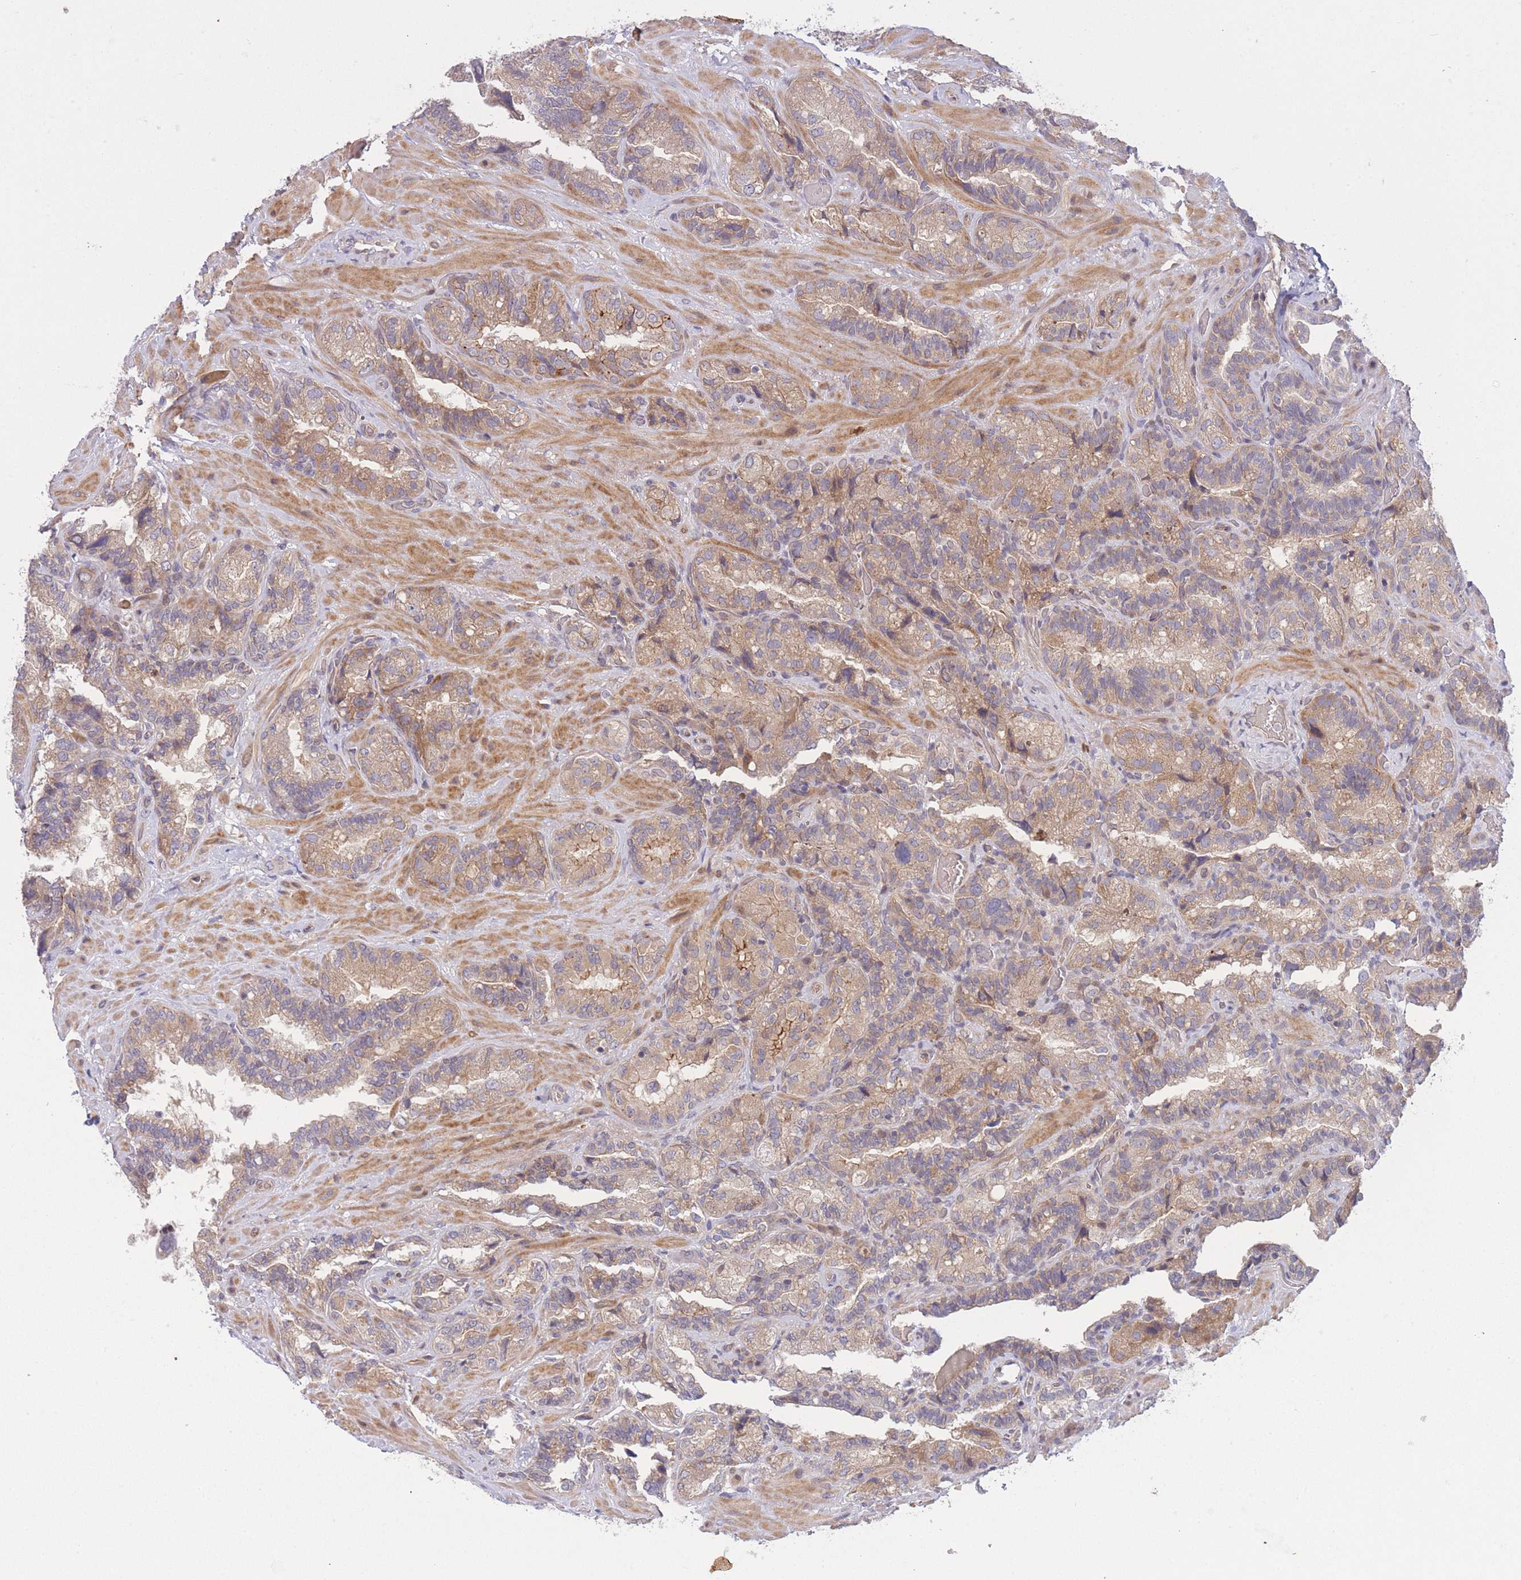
{"staining": {"intensity": "moderate", "quantity": ">75%", "location": "cytoplasmic/membranous,nuclear"}, "tissue": "seminal vesicle", "cell_type": "Glandular cells", "image_type": "normal", "snomed": [{"axis": "morphology", "description": "Normal tissue, NOS"}, {"axis": "topography", "description": "Prostate and seminal vesicle, NOS"}, {"axis": "topography", "description": "Prostate"}, {"axis": "topography", "description": "Seminal veicle"}], "caption": "Human seminal vesicle stained with a brown dye demonstrates moderate cytoplasmic/membranous,nuclear positive staining in about >75% of glandular cells.", "gene": "CDC25B", "patient": {"sex": "male", "age": 67}}